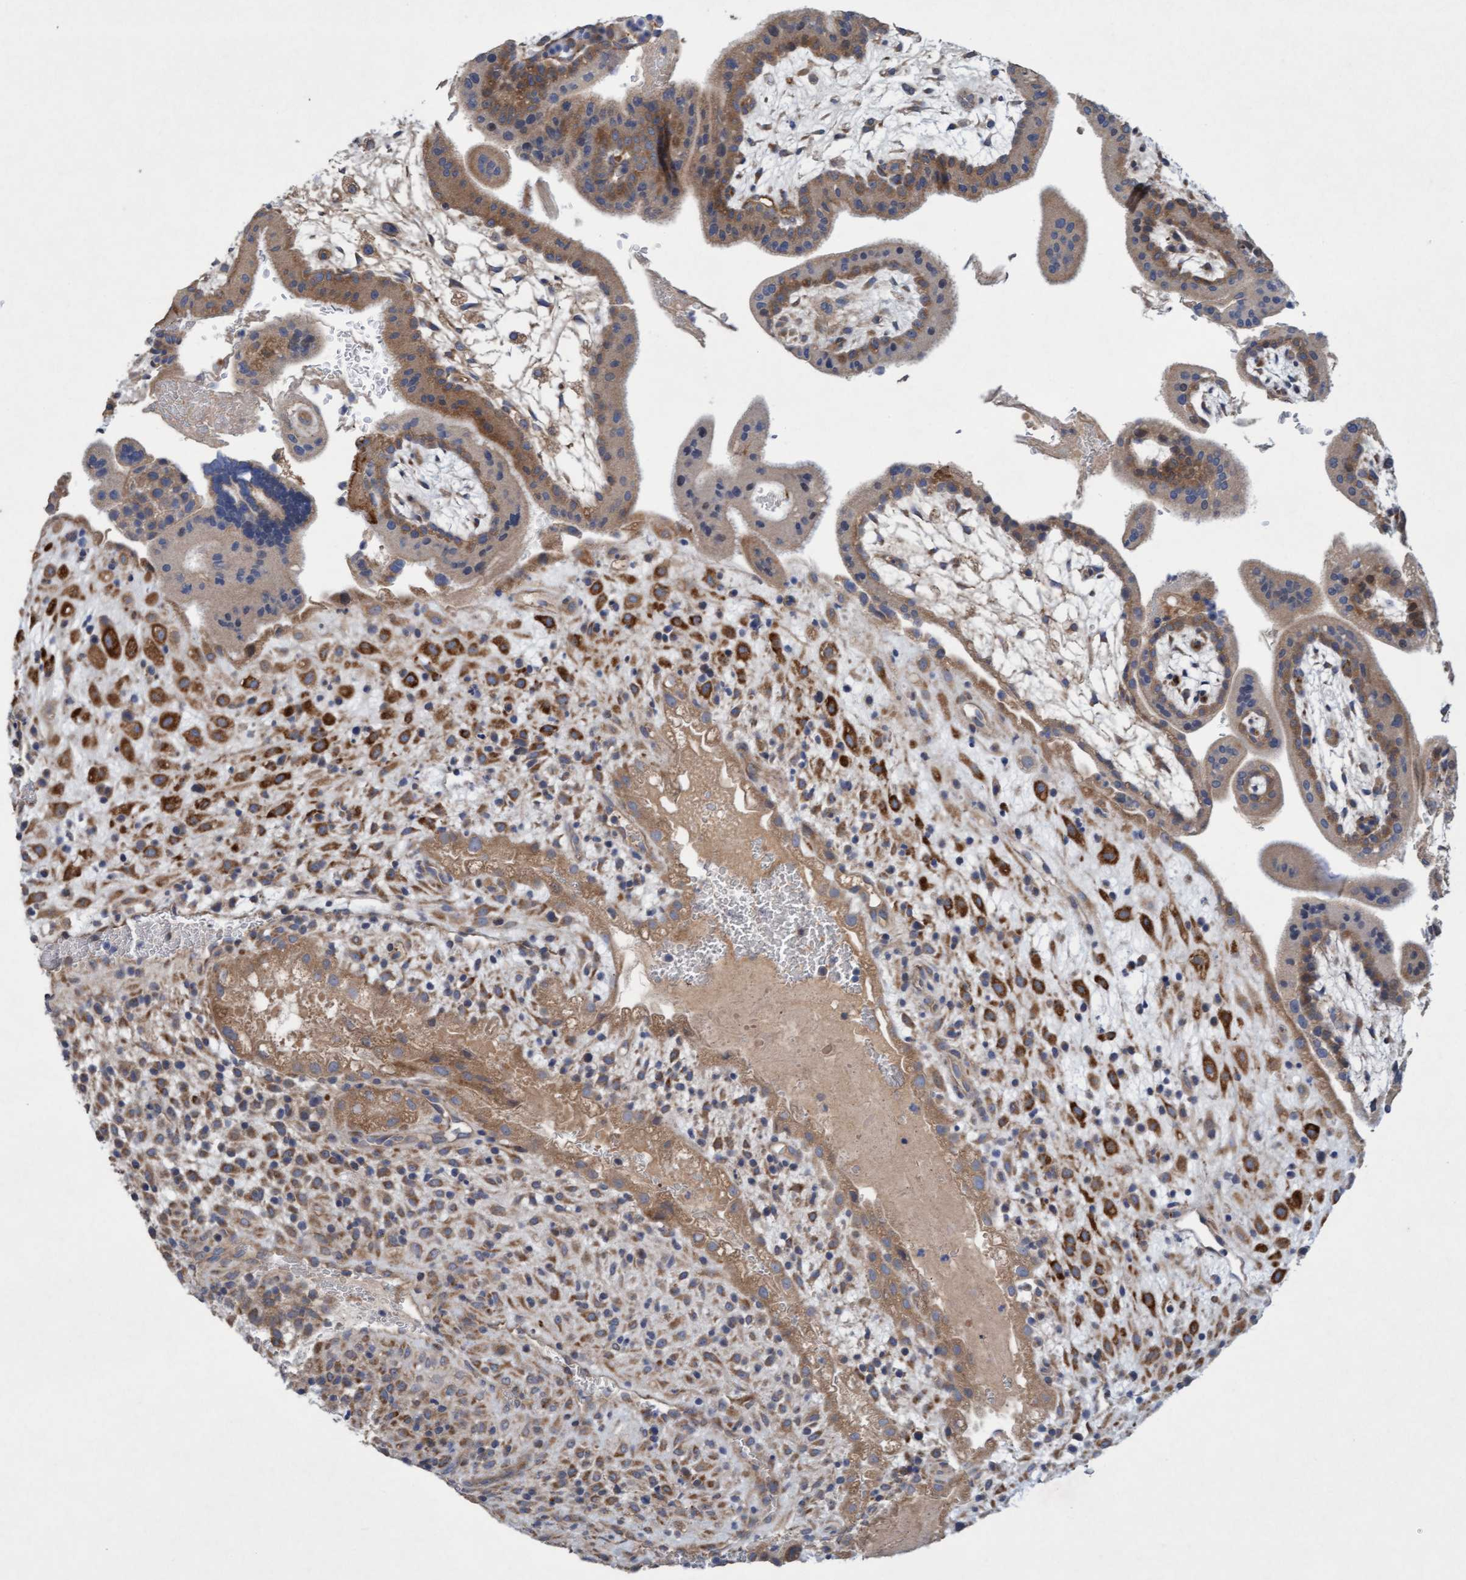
{"staining": {"intensity": "moderate", "quantity": ">75%", "location": "cytoplasmic/membranous"}, "tissue": "placenta", "cell_type": "Decidual cells", "image_type": "normal", "snomed": [{"axis": "morphology", "description": "Normal tissue, NOS"}, {"axis": "topography", "description": "Placenta"}], "caption": "DAB (3,3'-diaminobenzidine) immunohistochemical staining of unremarkable placenta shows moderate cytoplasmic/membranous protein positivity in about >75% of decidual cells.", "gene": "DDHD2", "patient": {"sex": "female", "age": 35}}